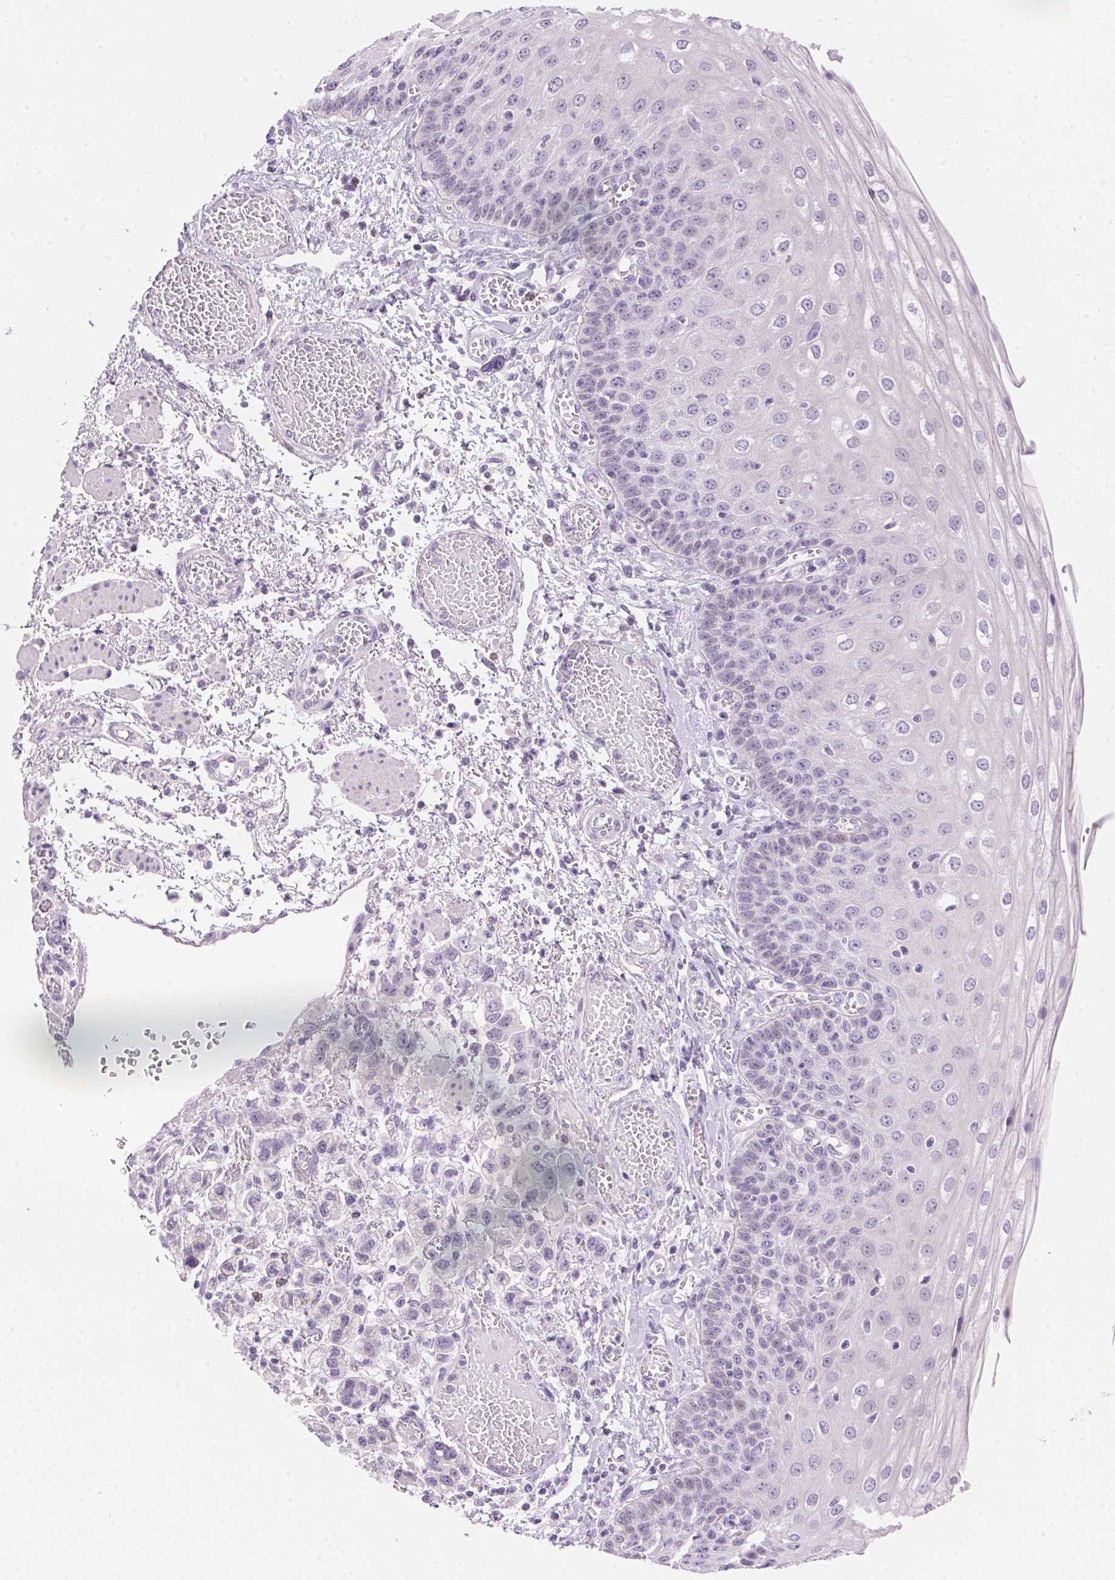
{"staining": {"intensity": "negative", "quantity": "none", "location": "none"}, "tissue": "esophagus", "cell_type": "Squamous epithelial cells", "image_type": "normal", "snomed": [{"axis": "morphology", "description": "Normal tissue, NOS"}, {"axis": "morphology", "description": "Adenocarcinoma, NOS"}, {"axis": "topography", "description": "Esophagus"}], "caption": "High magnification brightfield microscopy of unremarkable esophagus stained with DAB (3,3'-diaminobenzidine) (brown) and counterstained with hematoxylin (blue): squamous epithelial cells show no significant positivity. (DAB (3,3'-diaminobenzidine) immunohistochemistry, high magnification).", "gene": "TEKT1", "patient": {"sex": "male", "age": 81}}